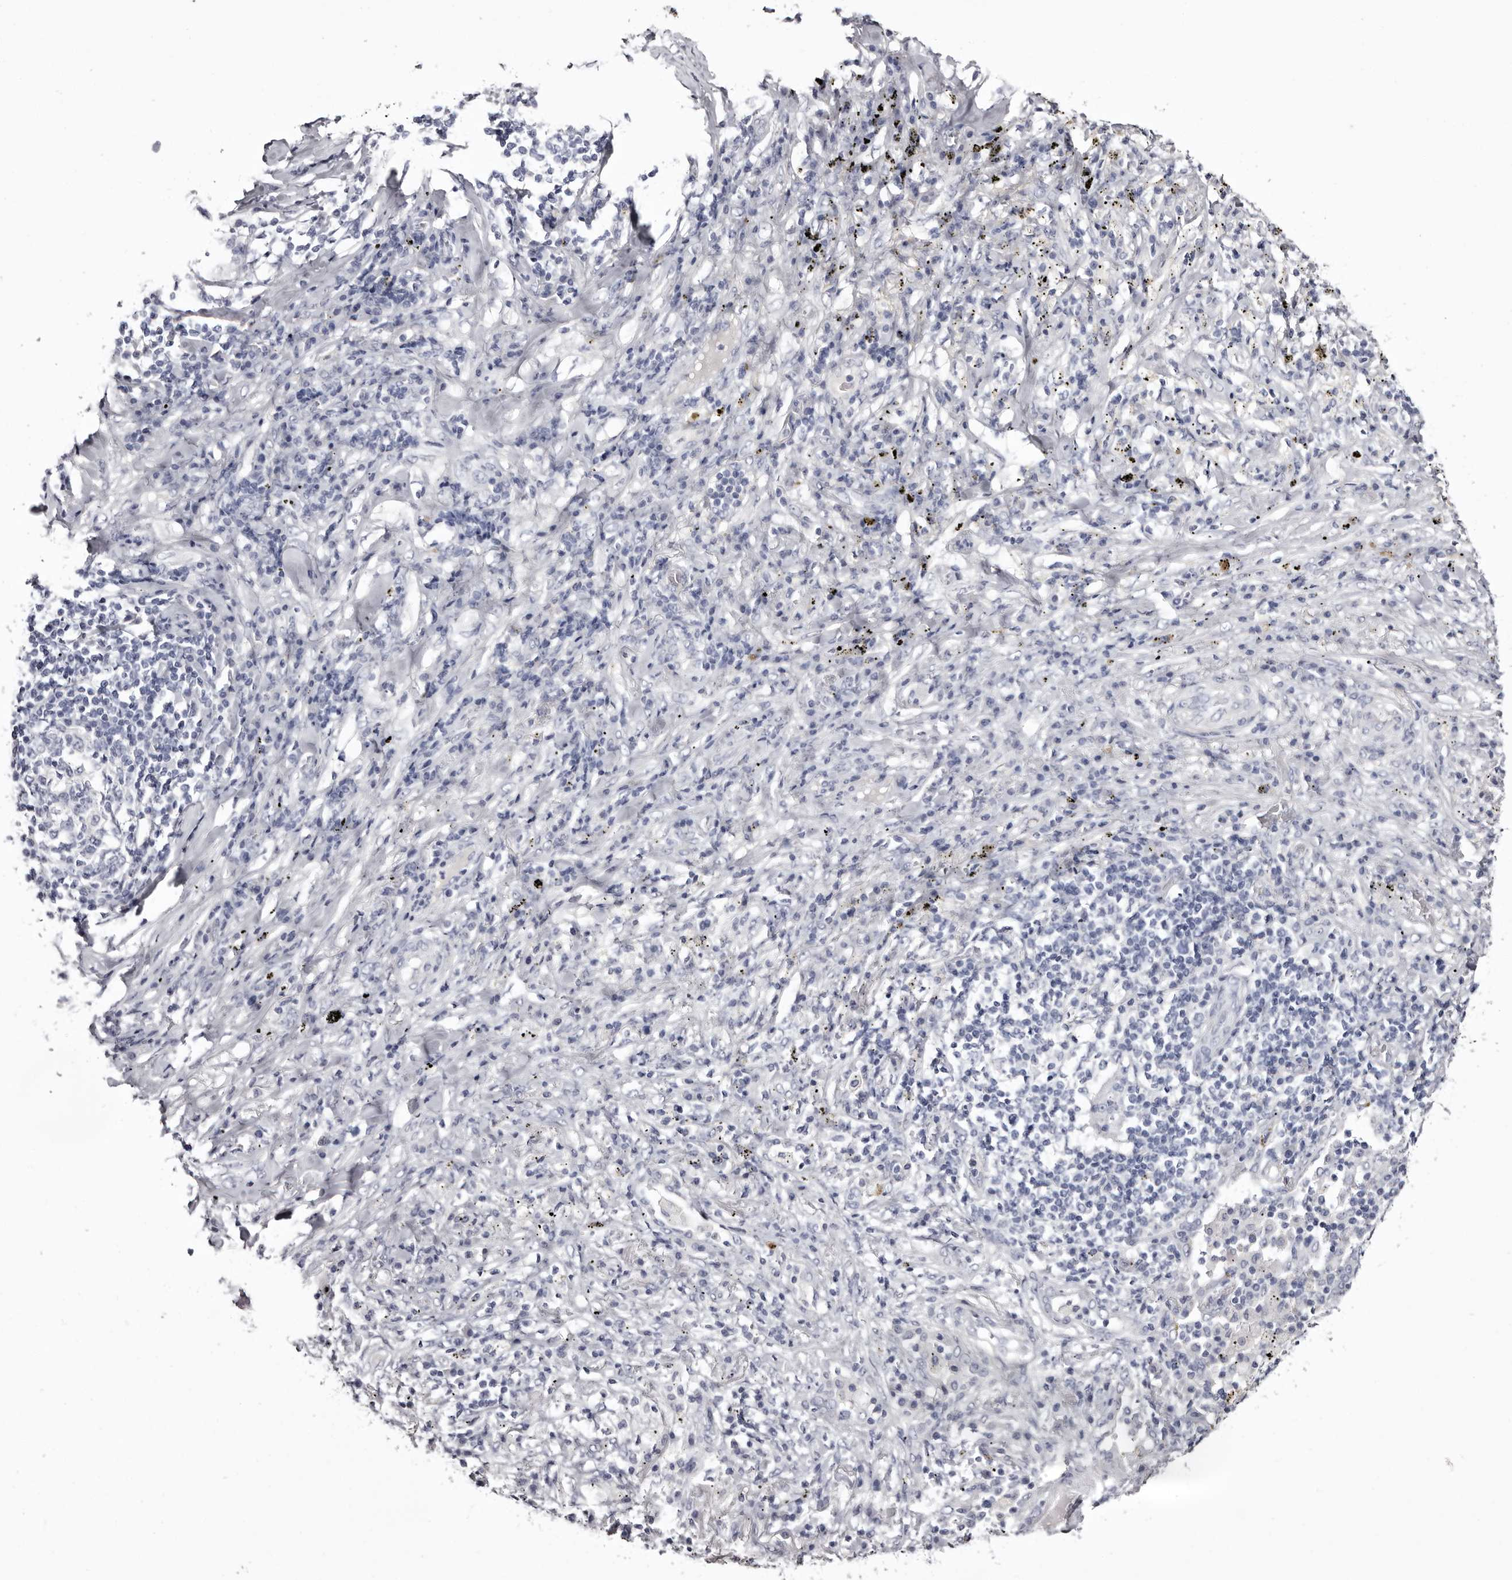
{"staining": {"intensity": "negative", "quantity": "none", "location": "none"}, "tissue": "lung cancer", "cell_type": "Tumor cells", "image_type": "cancer", "snomed": [{"axis": "morphology", "description": "Squamous cell carcinoma, NOS"}, {"axis": "topography", "description": "Lung"}], "caption": "Tumor cells show no significant staining in lung cancer.", "gene": "CA6", "patient": {"sex": "female", "age": 63}}